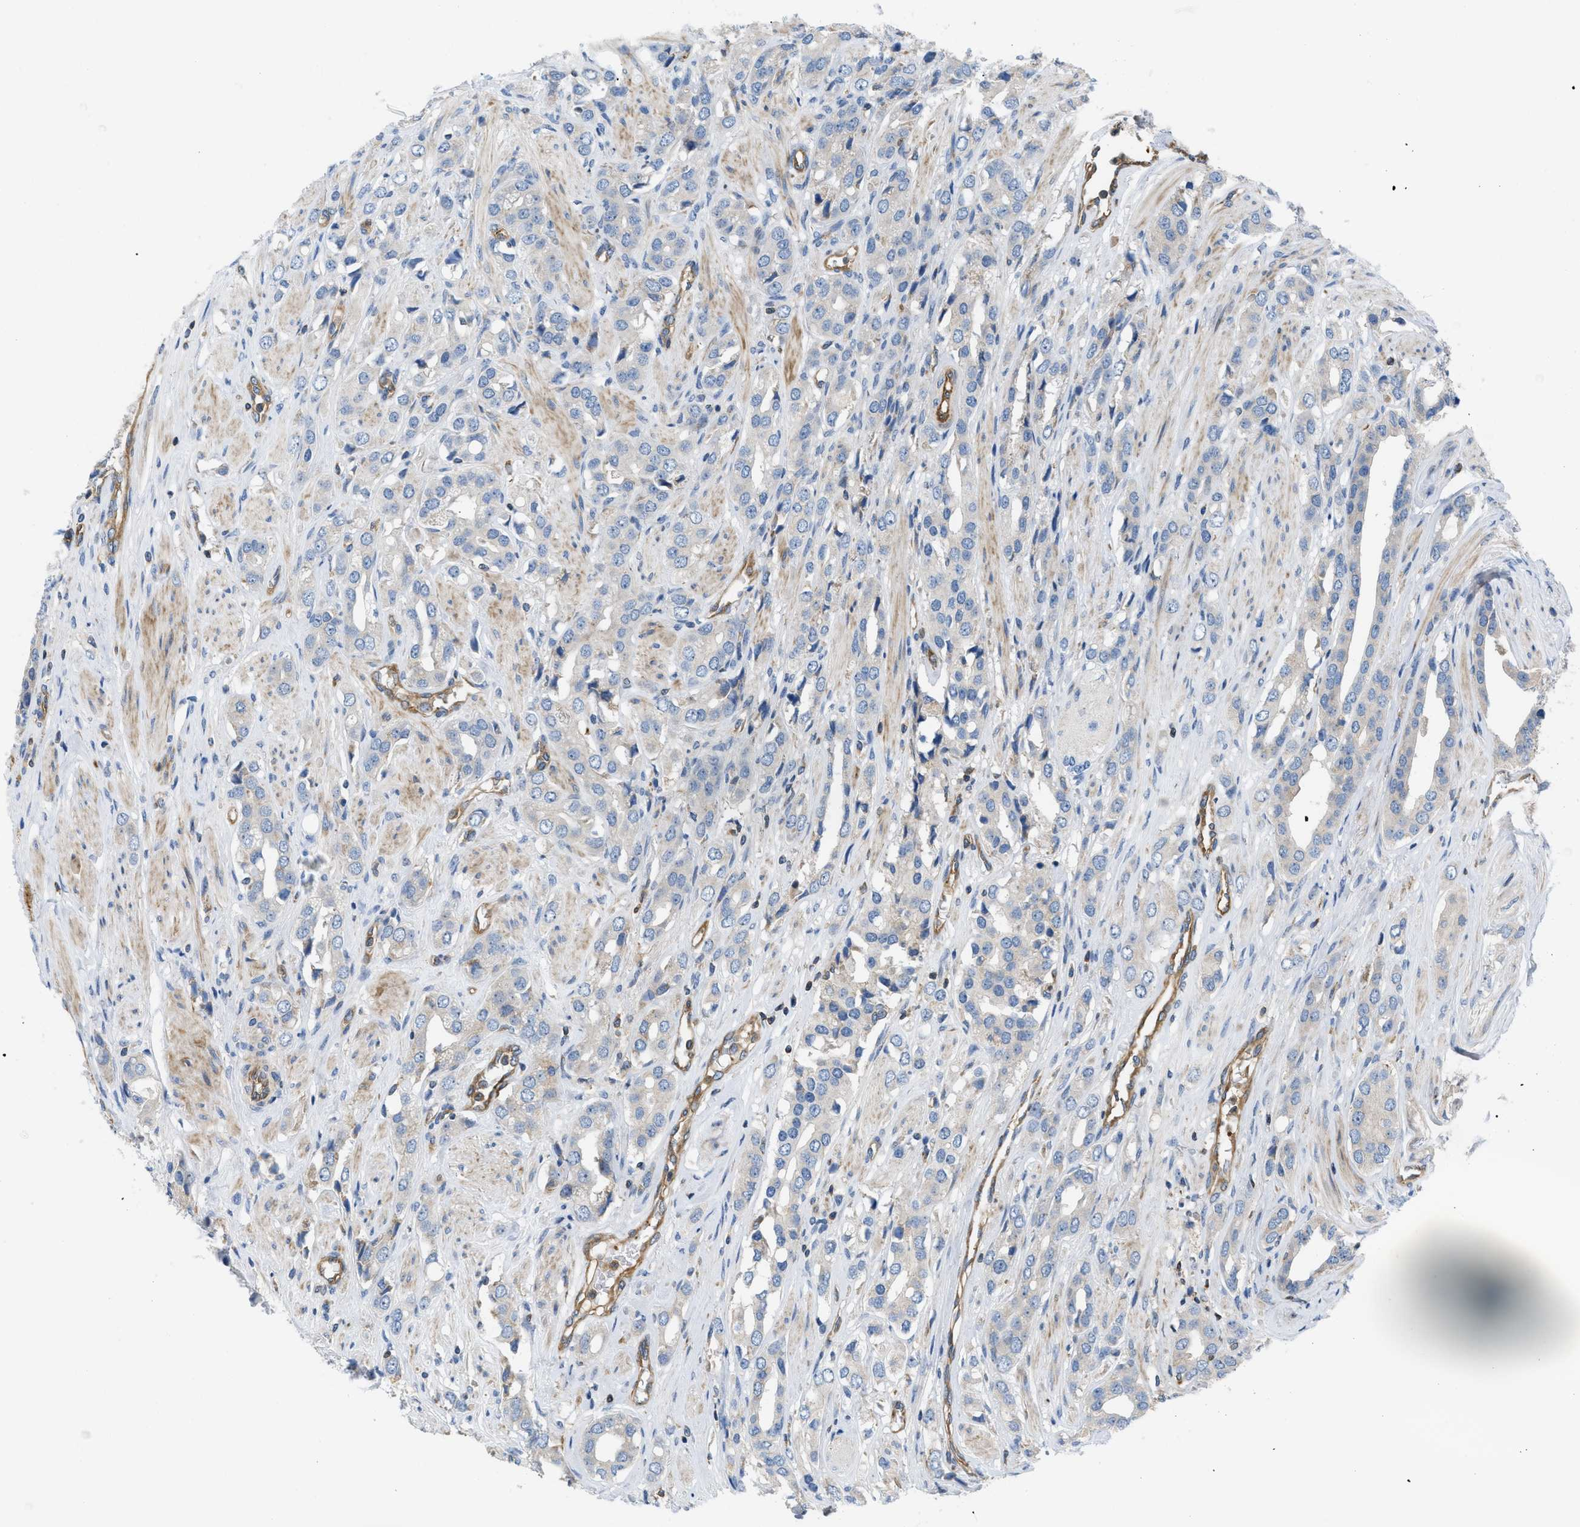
{"staining": {"intensity": "negative", "quantity": "none", "location": "none"}, "tissue": "prostate cancer", "cell_type": "Tumor cells", "image_type": "cancer", "snomed": [{"axis": "morphology", "description": "Adenocarcinoma, High grade"}, {"axis": "topography", "description": "Prostate"}], "caption": "High-grade adenocarcinoma (prostate) was stained to show a protein in brown. There is no significant staining in tumor cells.", "gene": "ATP2A3", "patient": {"sex": "male", "age": 52}}